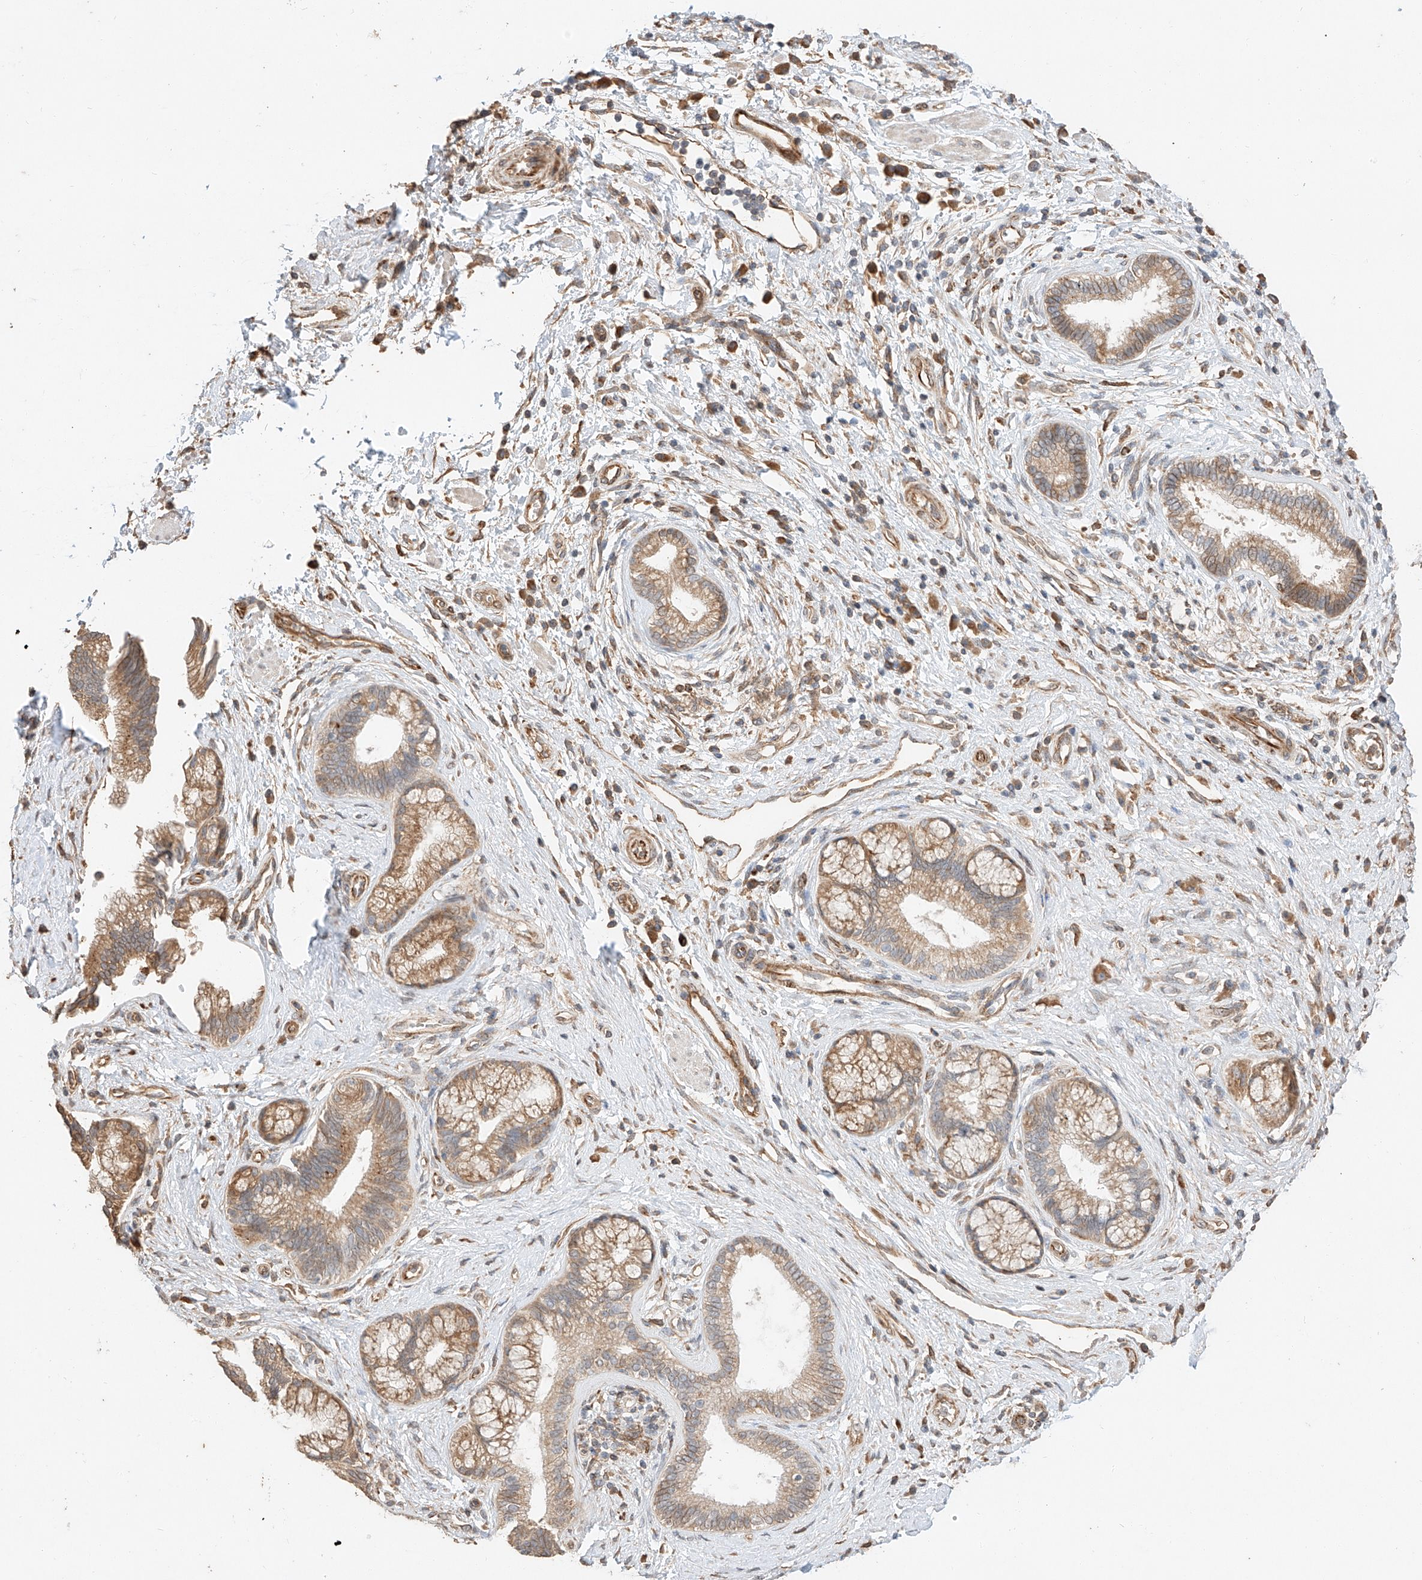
{"staining": {"intensity": "moderate", "quantity": "25%-75%", "location": "cytoplasmic/membranous"}, "tissue": "pancreatic cancer", "cell_type": "Tumor cells", "image_type": "cancer", "snomed": [{"axis": "morphology", "description": "Adenocarcinoma, NOS"}, {"axis": "topography", "description": "Pancreas"}], "caption": "Immunohistochemistry of adenocarcinoma (pancreatic) displays medium levels of moderate cytoplasmic/membranous staining in approximately 25%-75% of tumor cells.", "gene": "SUSD6", "patient": {"sex": "female", "age": 73}}